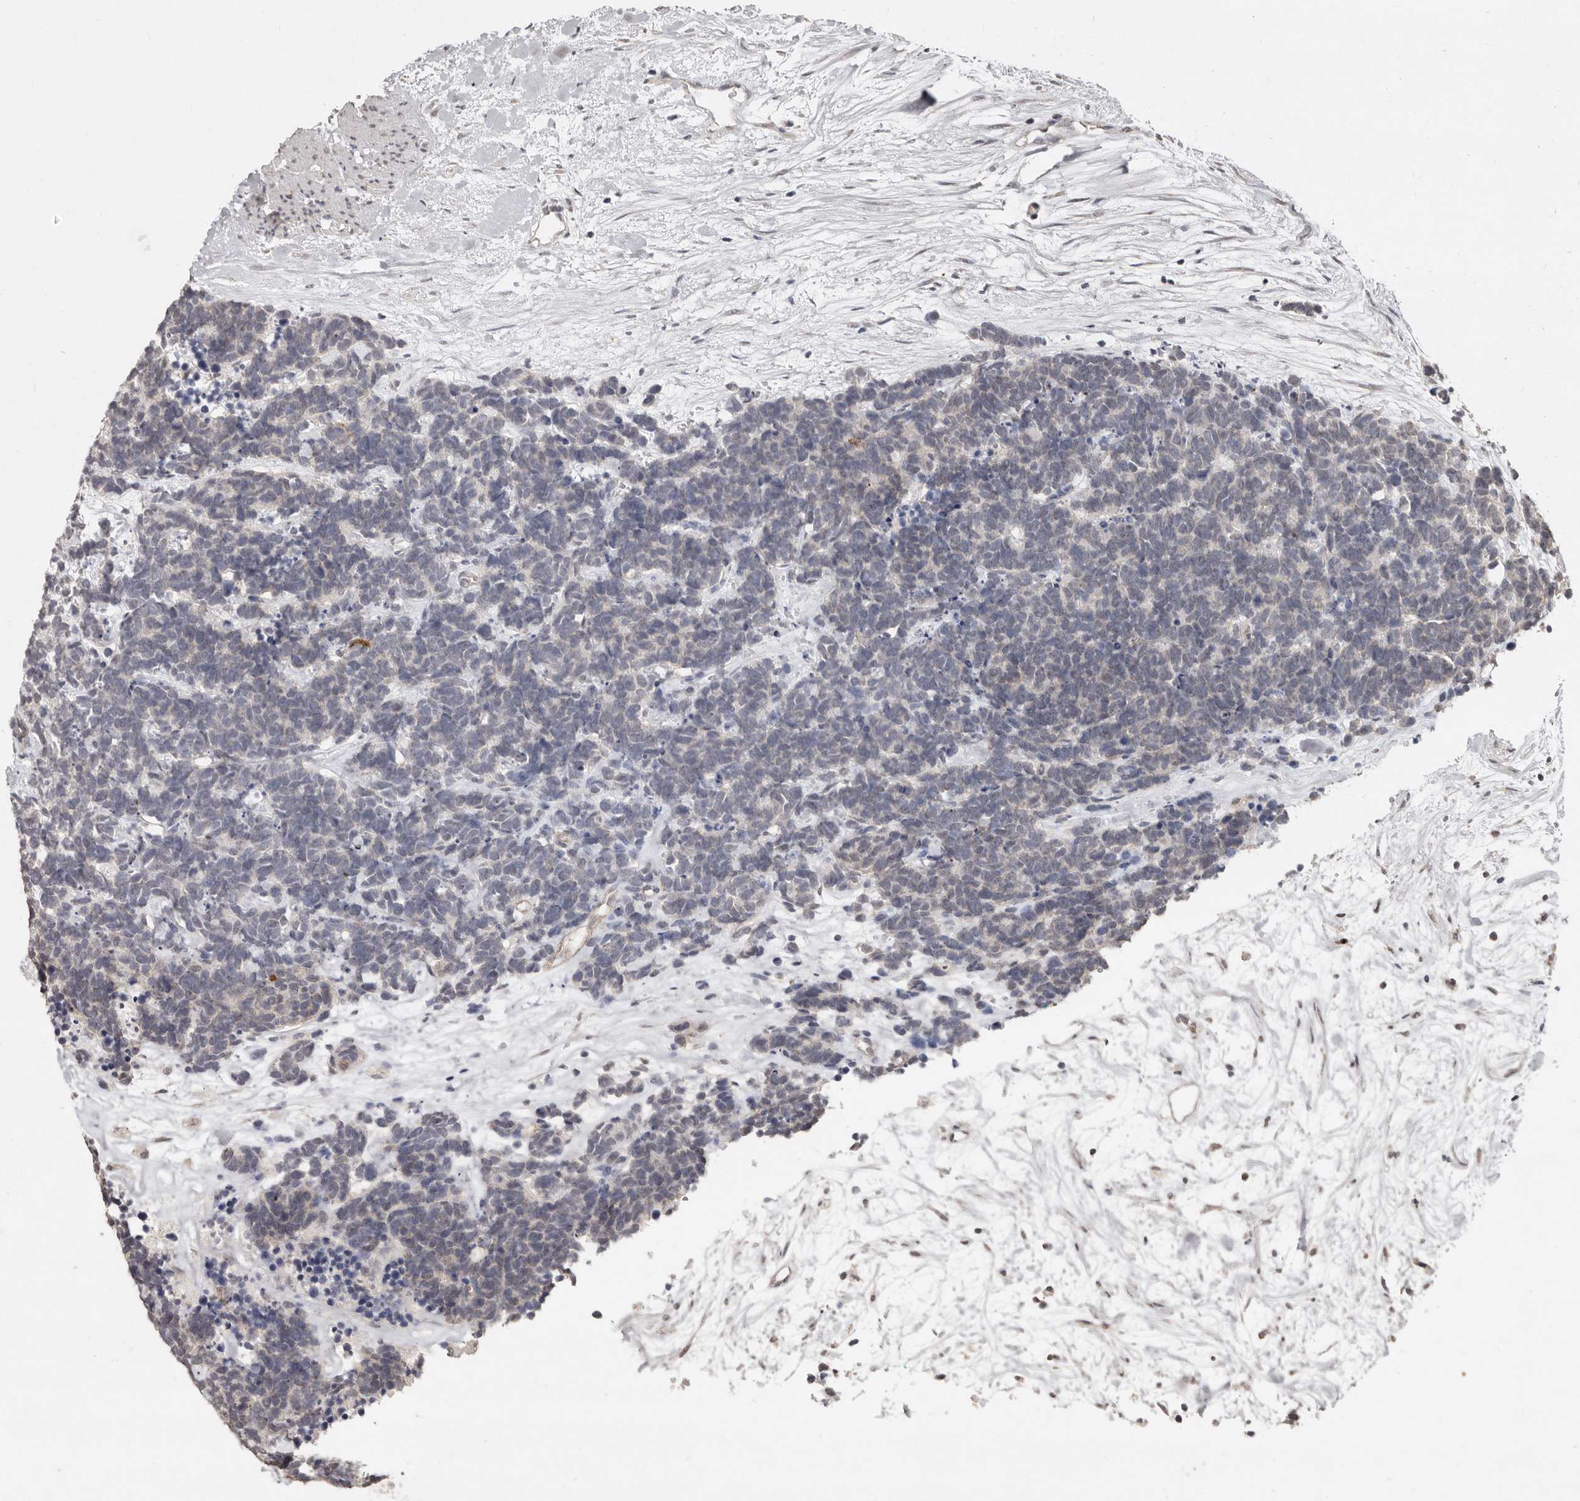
{"staining": {"intensity": "negative", "quantity": "none", "location": "none"}, "tissue": "carcinoid", "cell_type": "Tumor cells", "image_type": "cancer", "snomed": [{"axis": "morphology", "description": "Carcinoma, NOS"}, {"axis": "morphology", "description": "Carcinoid, malignant, NOS"}, {"axis": "topography", "description": "Urinary bladder"}], "caption": "There is no significant positivity in tumor cells of carcinoid.", "gene": "LINGO2", "patient": {"sex": "male", "age": 57}}